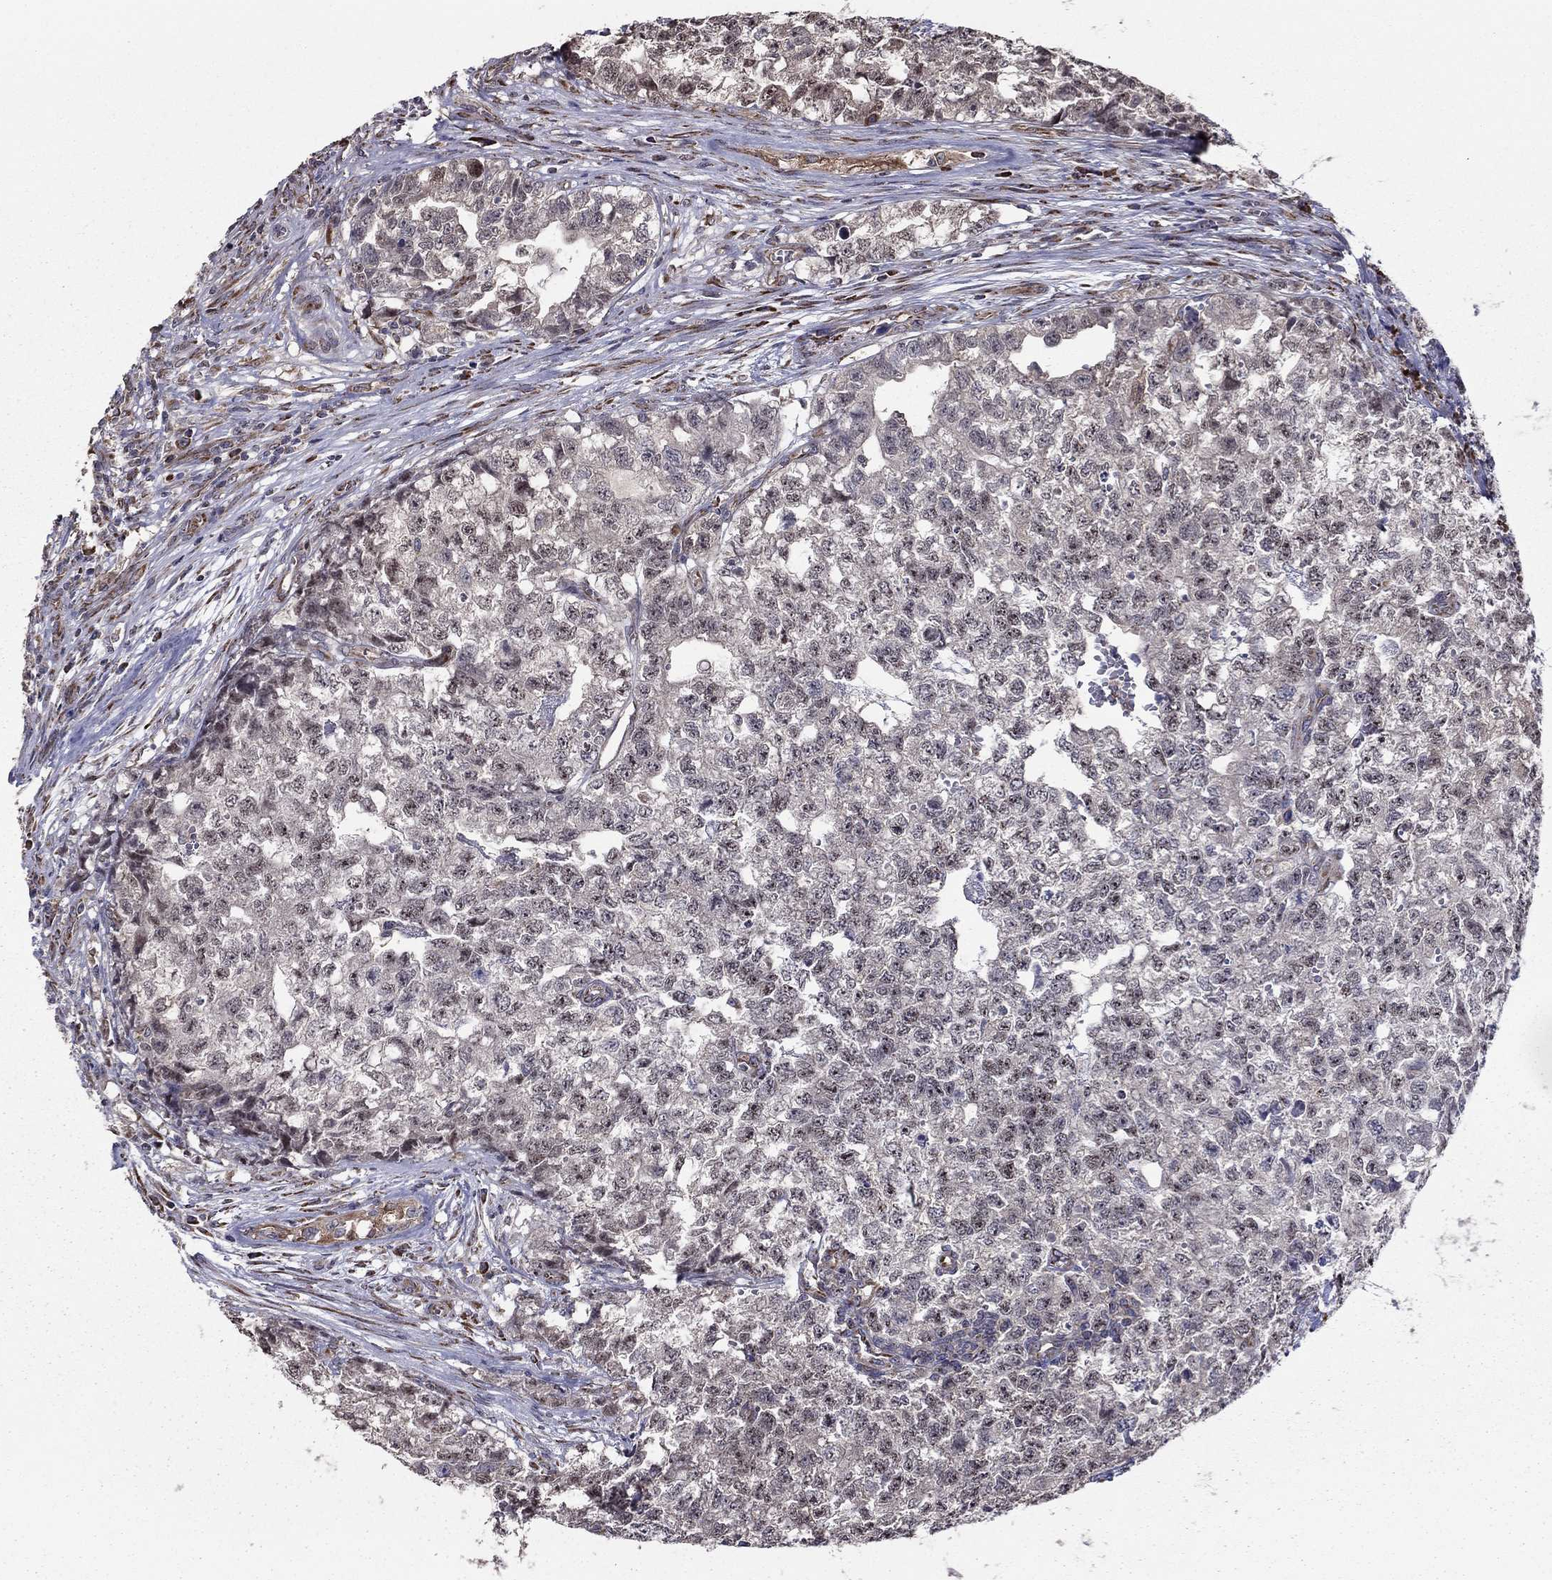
{"staining": {"intensity": "negative", "quantity": "none", "location": "none"}, "tissue": "testis cancer", "cell_type": "Tumor cells", "image_type": "cancer", "snomed": [{"axis": "morphology", "description": "Seminoma, NOS"}, {"axis": "morphology", "description": "Carcinoma, Embryonal, NOS"}, {"axis": "topography", "description": "Testis"}], "caption": "Immunohistochemistry of testis seminoma displays no positivity in tumor cells.", "gene": "NKIRAS1", "patient": {"sex": "male", "age": 22}}